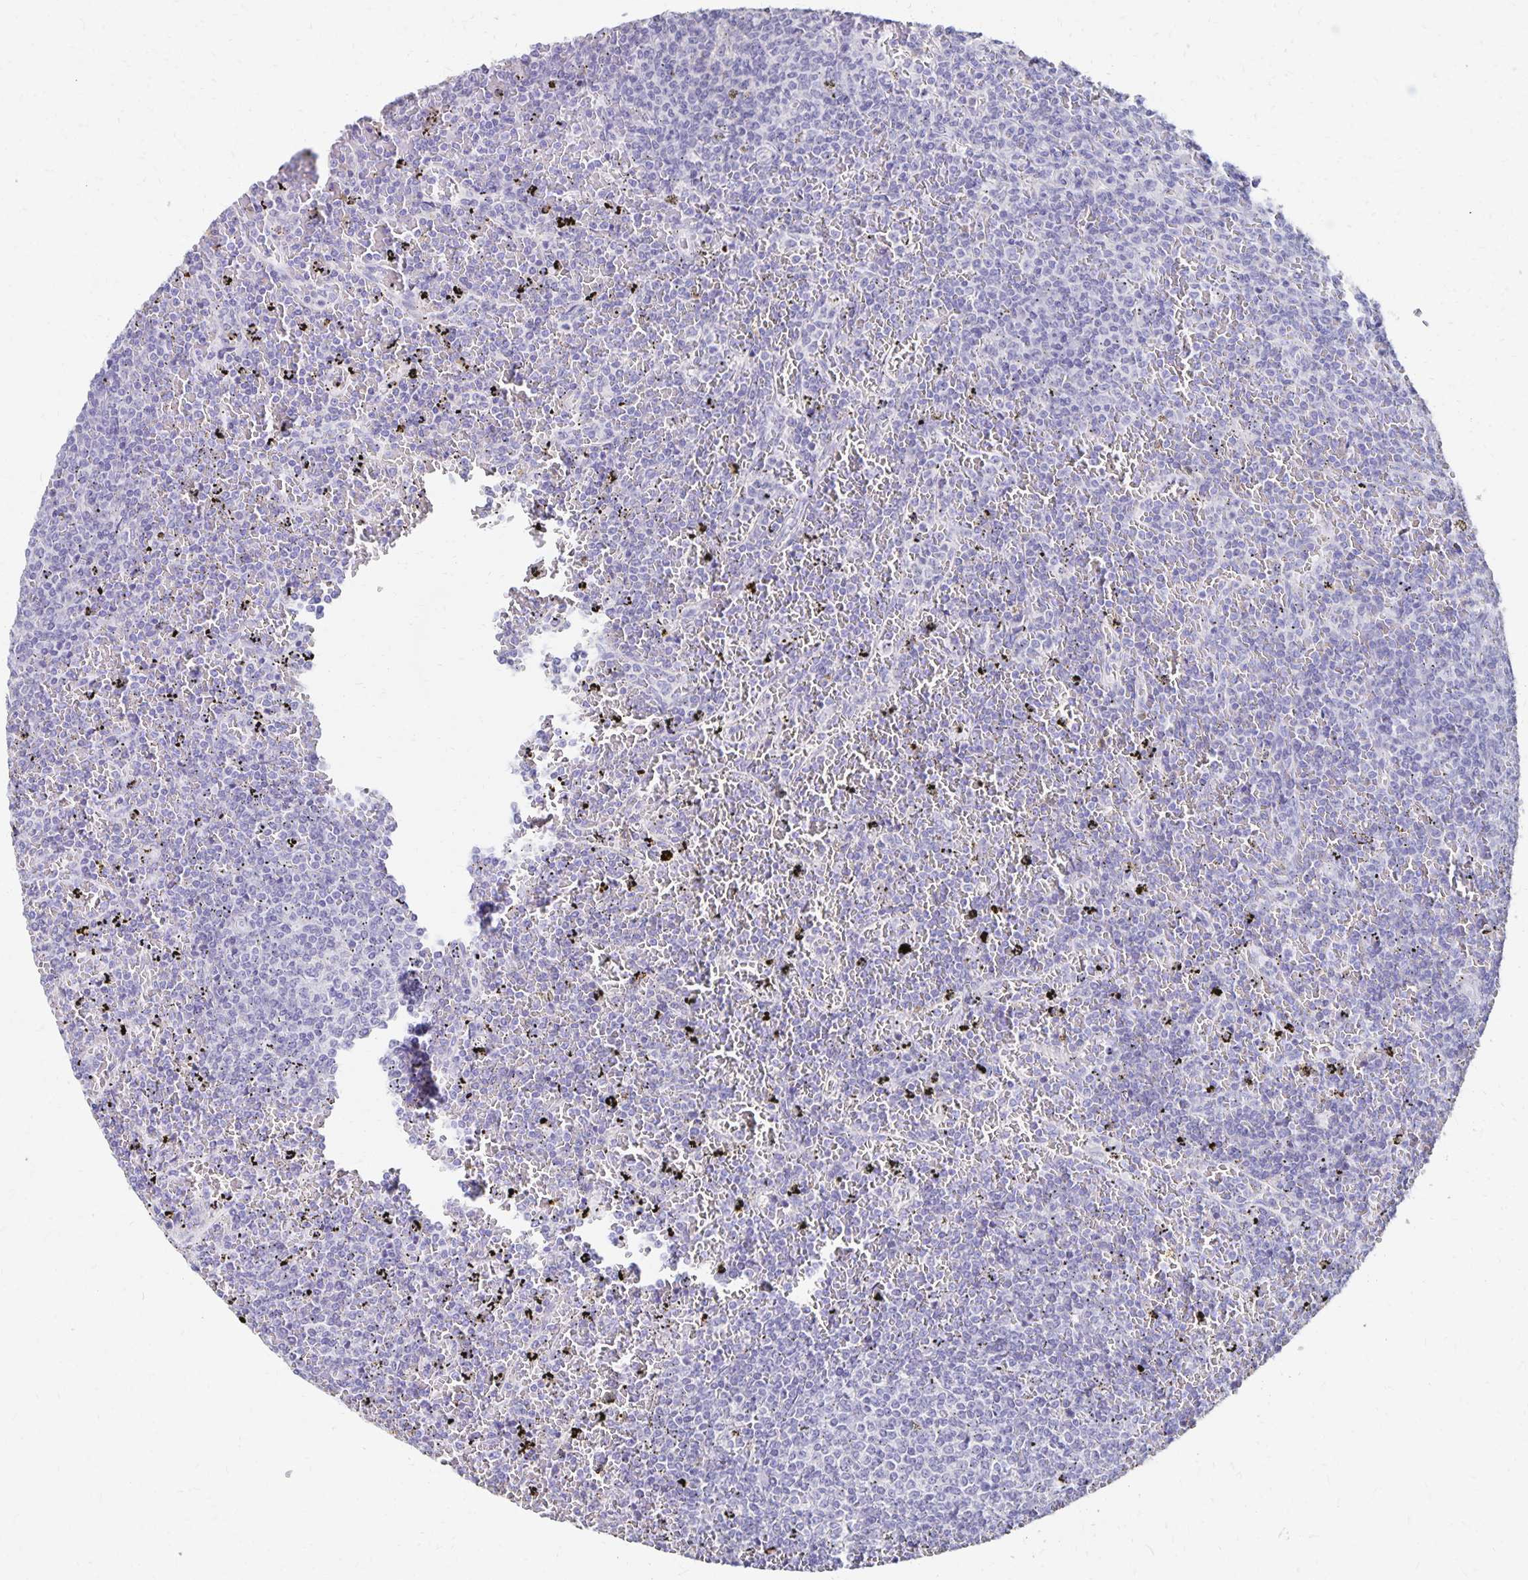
{"staining": {"intensity": "negative", "quantity": "none", "location": "none"}, "tissue": "lymphoma", "cell_type": "Tumor cells", "image_type": "cancer", "snomed": [{"axis": "morphology", "description": "Malignant lymphoma, non-Hodgkin's type, Low grade"}, {"axis": "topography", "description": "Spleen"}], "caption": "Immunohistochemical staining of human lymphoma displays no significant staining in tumor cells. Nuclei are stained in blue.", "gene": "DYNLT4", "patient": {"sex": "female", "age": 77}}